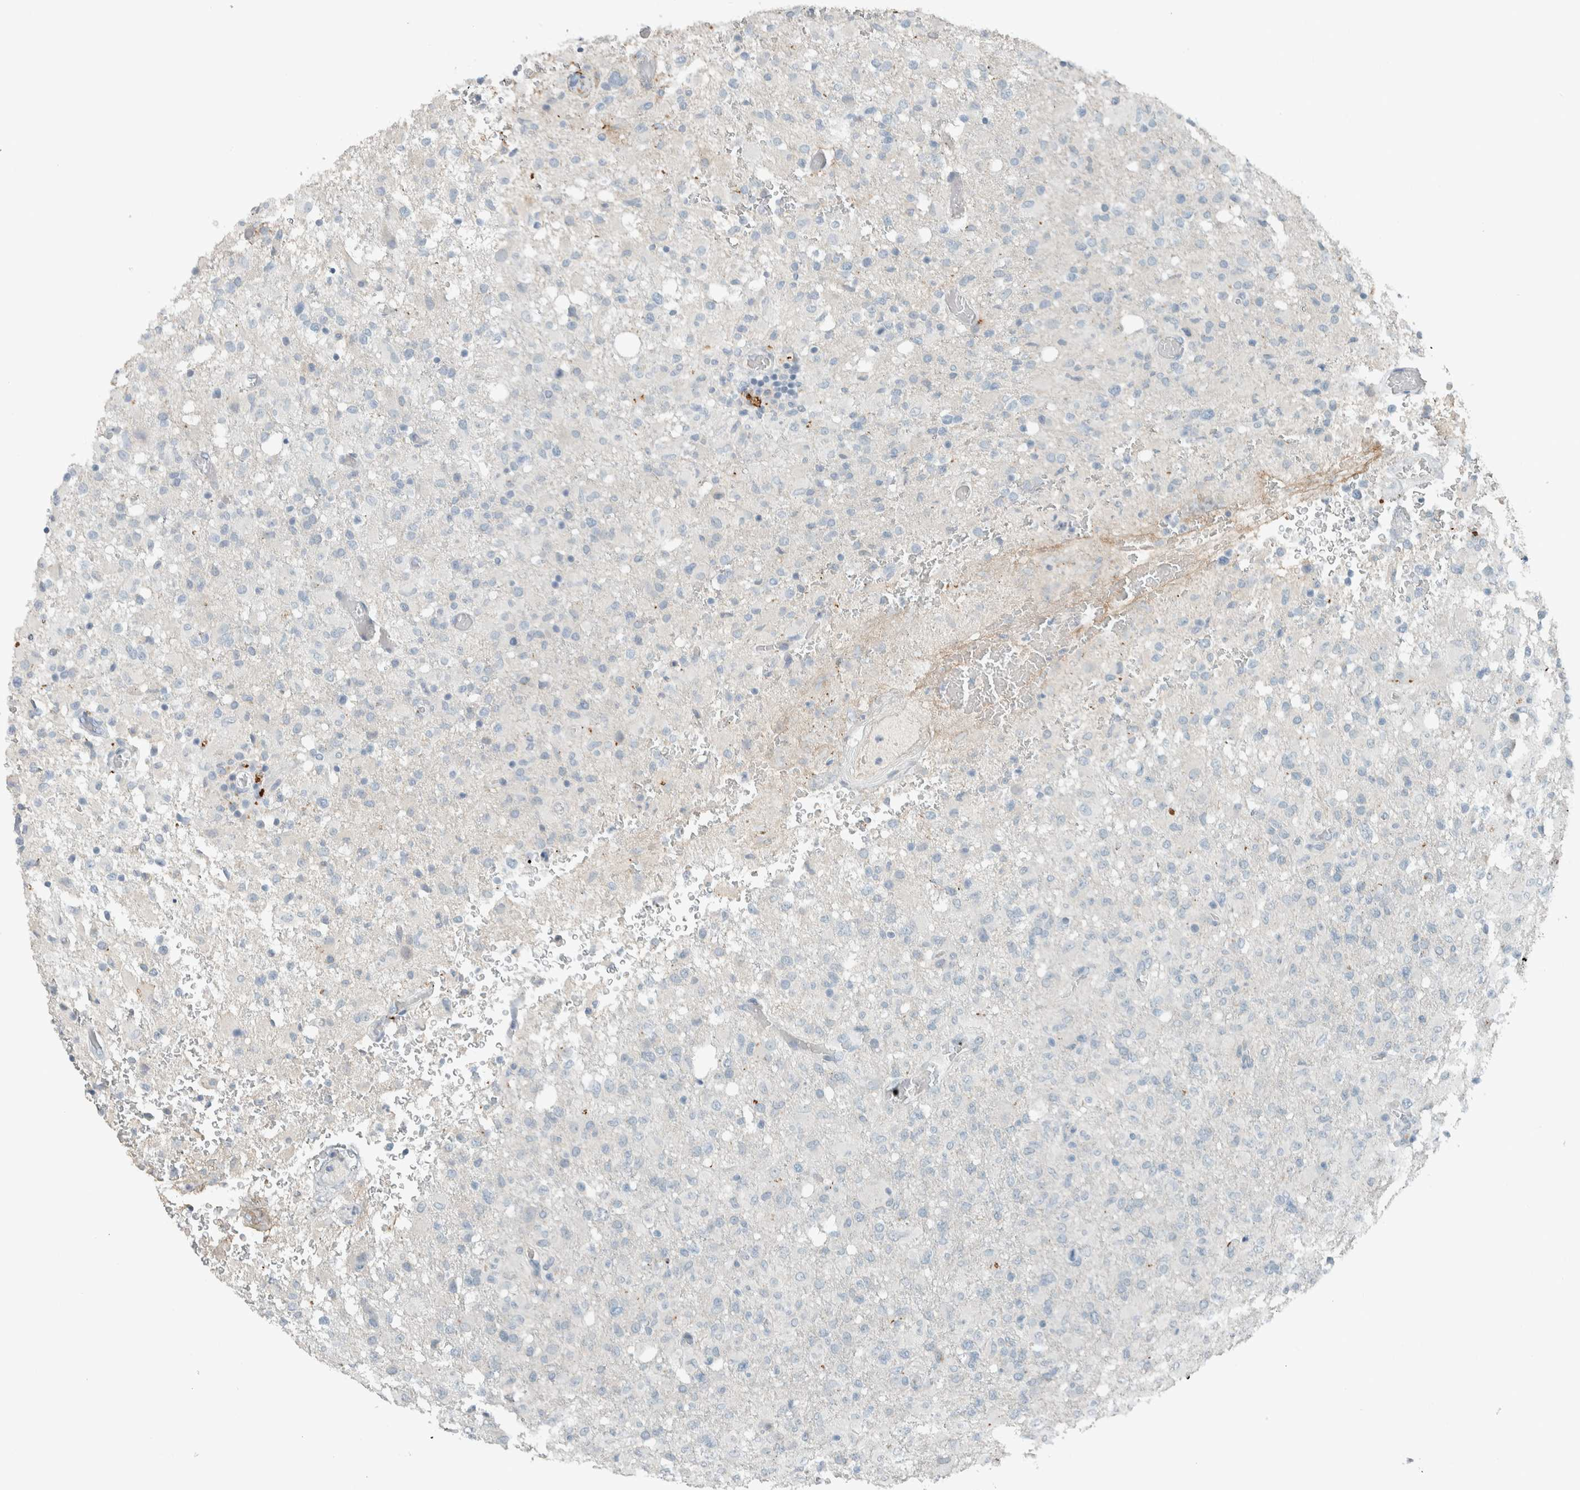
{"staining": {"intensity": "negative", "quantity": "none", "location": "none"}, "tissue": "glioma", "cell_type": "Tumor cells", "image_type": "cancer", "snomed": [{"axis": "morphology", "description": "Glioma, malignant, High grade"}, {"axis": "topography", "description": "Brain"}], "caption": "This is a photomicrograph of immunohistochemistry staining of glioma, which shows no positivity in tumor cells. (Brightfield microscopy of DAB IHC at high magnification).", "gene": "CERCAM", "patient": {"sex": "female", "age": 57}}